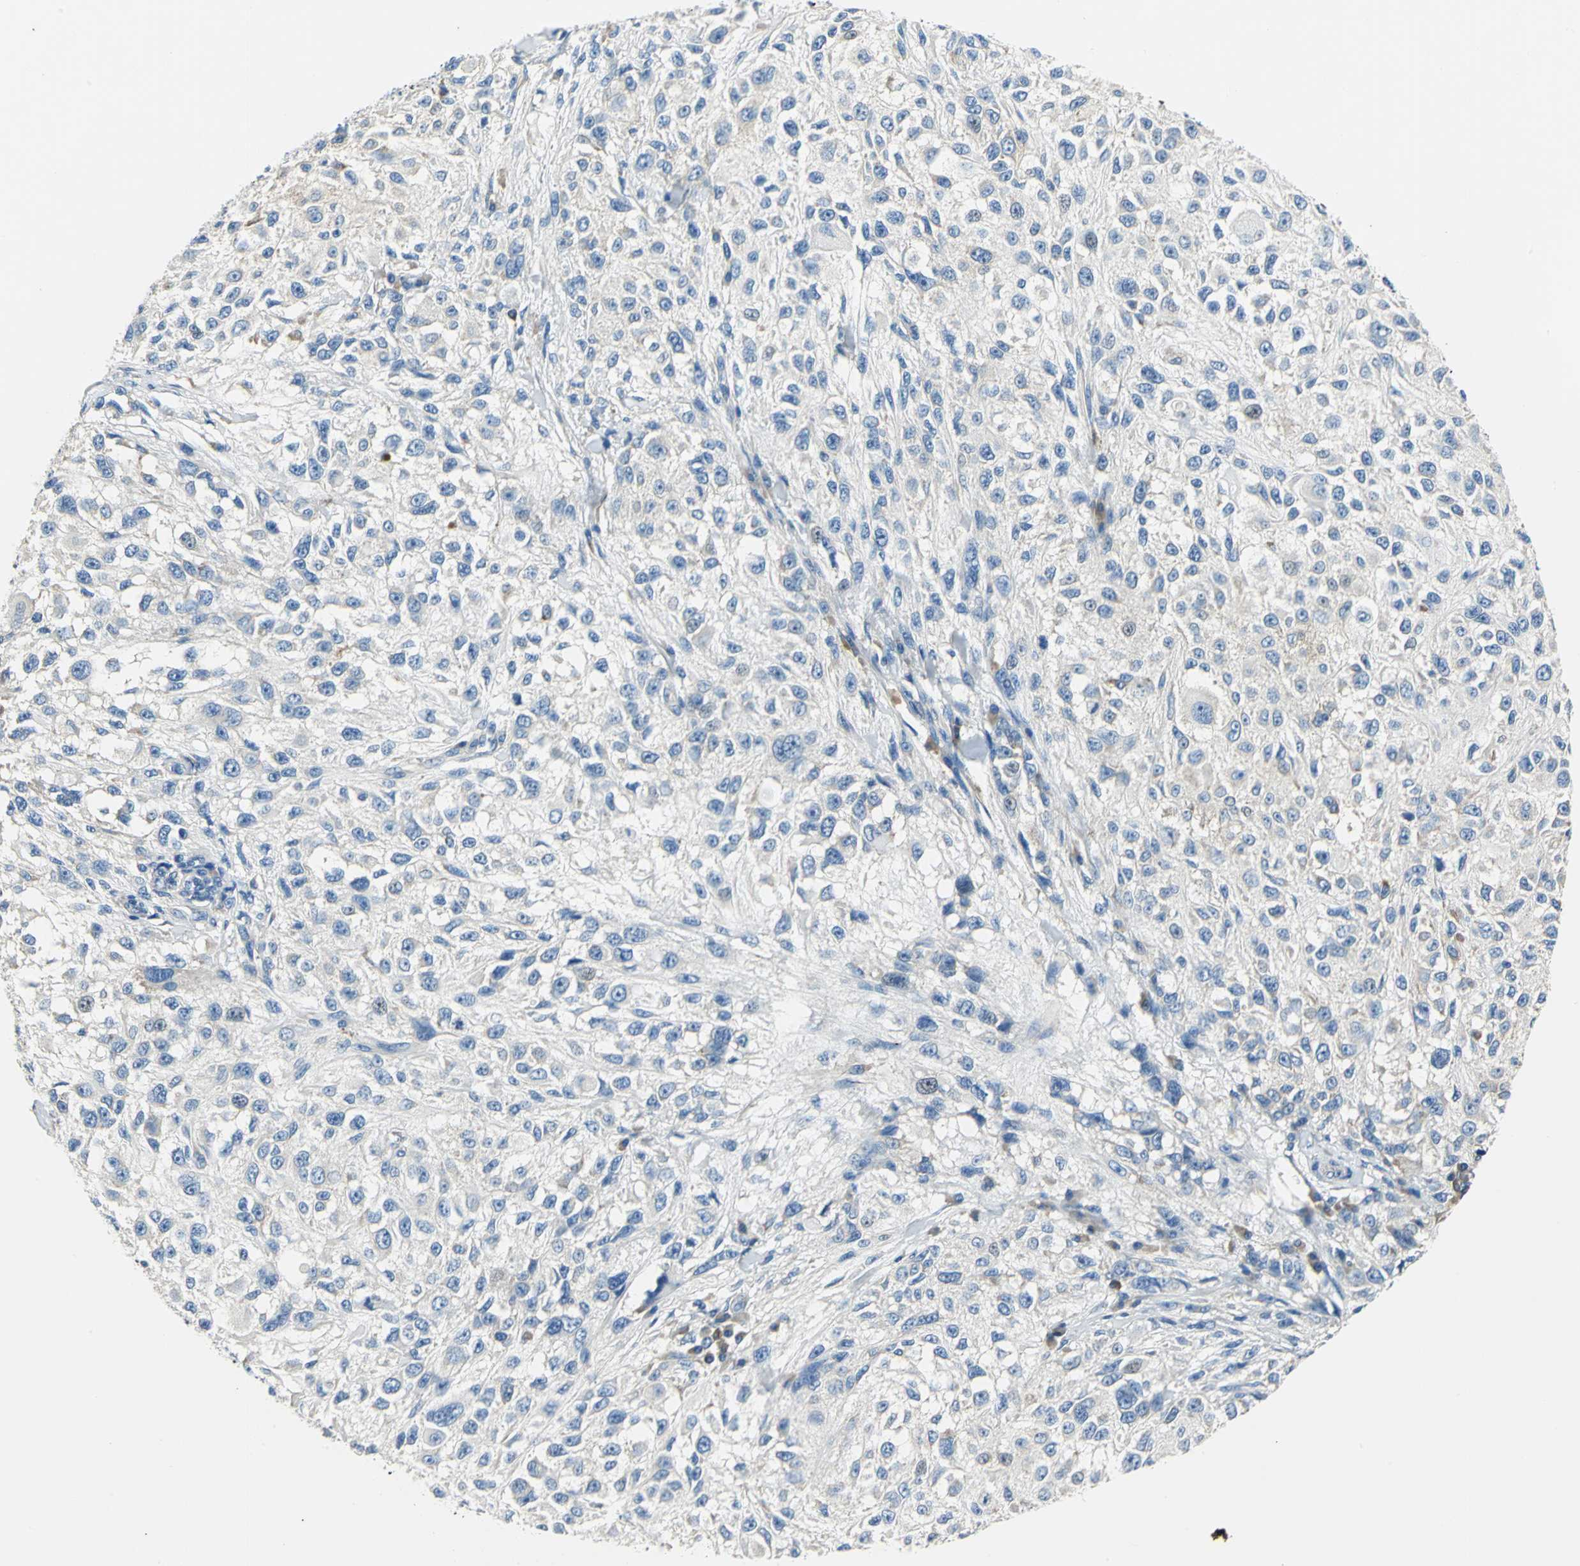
{"staining": {"intensity": "weak", "quantity": "25%-75%", "location": "cytoplasmic/membranous"}, "tissue": "melanoma", "cell_type": "Tumor cells", "image_type": "cancer", "snomed": [{"axis": "morphology", "description": "Necrosis, NOS"}, {"axis": "morphology", "description": "Malignant melanoma, NOS"}, {"axis": "topography", "description": "Skin"}], "caption": "Immunohistochemical staining of malignant melanoma demonstrates weak cytoplasmic/membranous protein expression in approximately 25%-75% of tumor cells.", "gene": "TRIM25", "patient": {"sex": "female", "age": 87}}